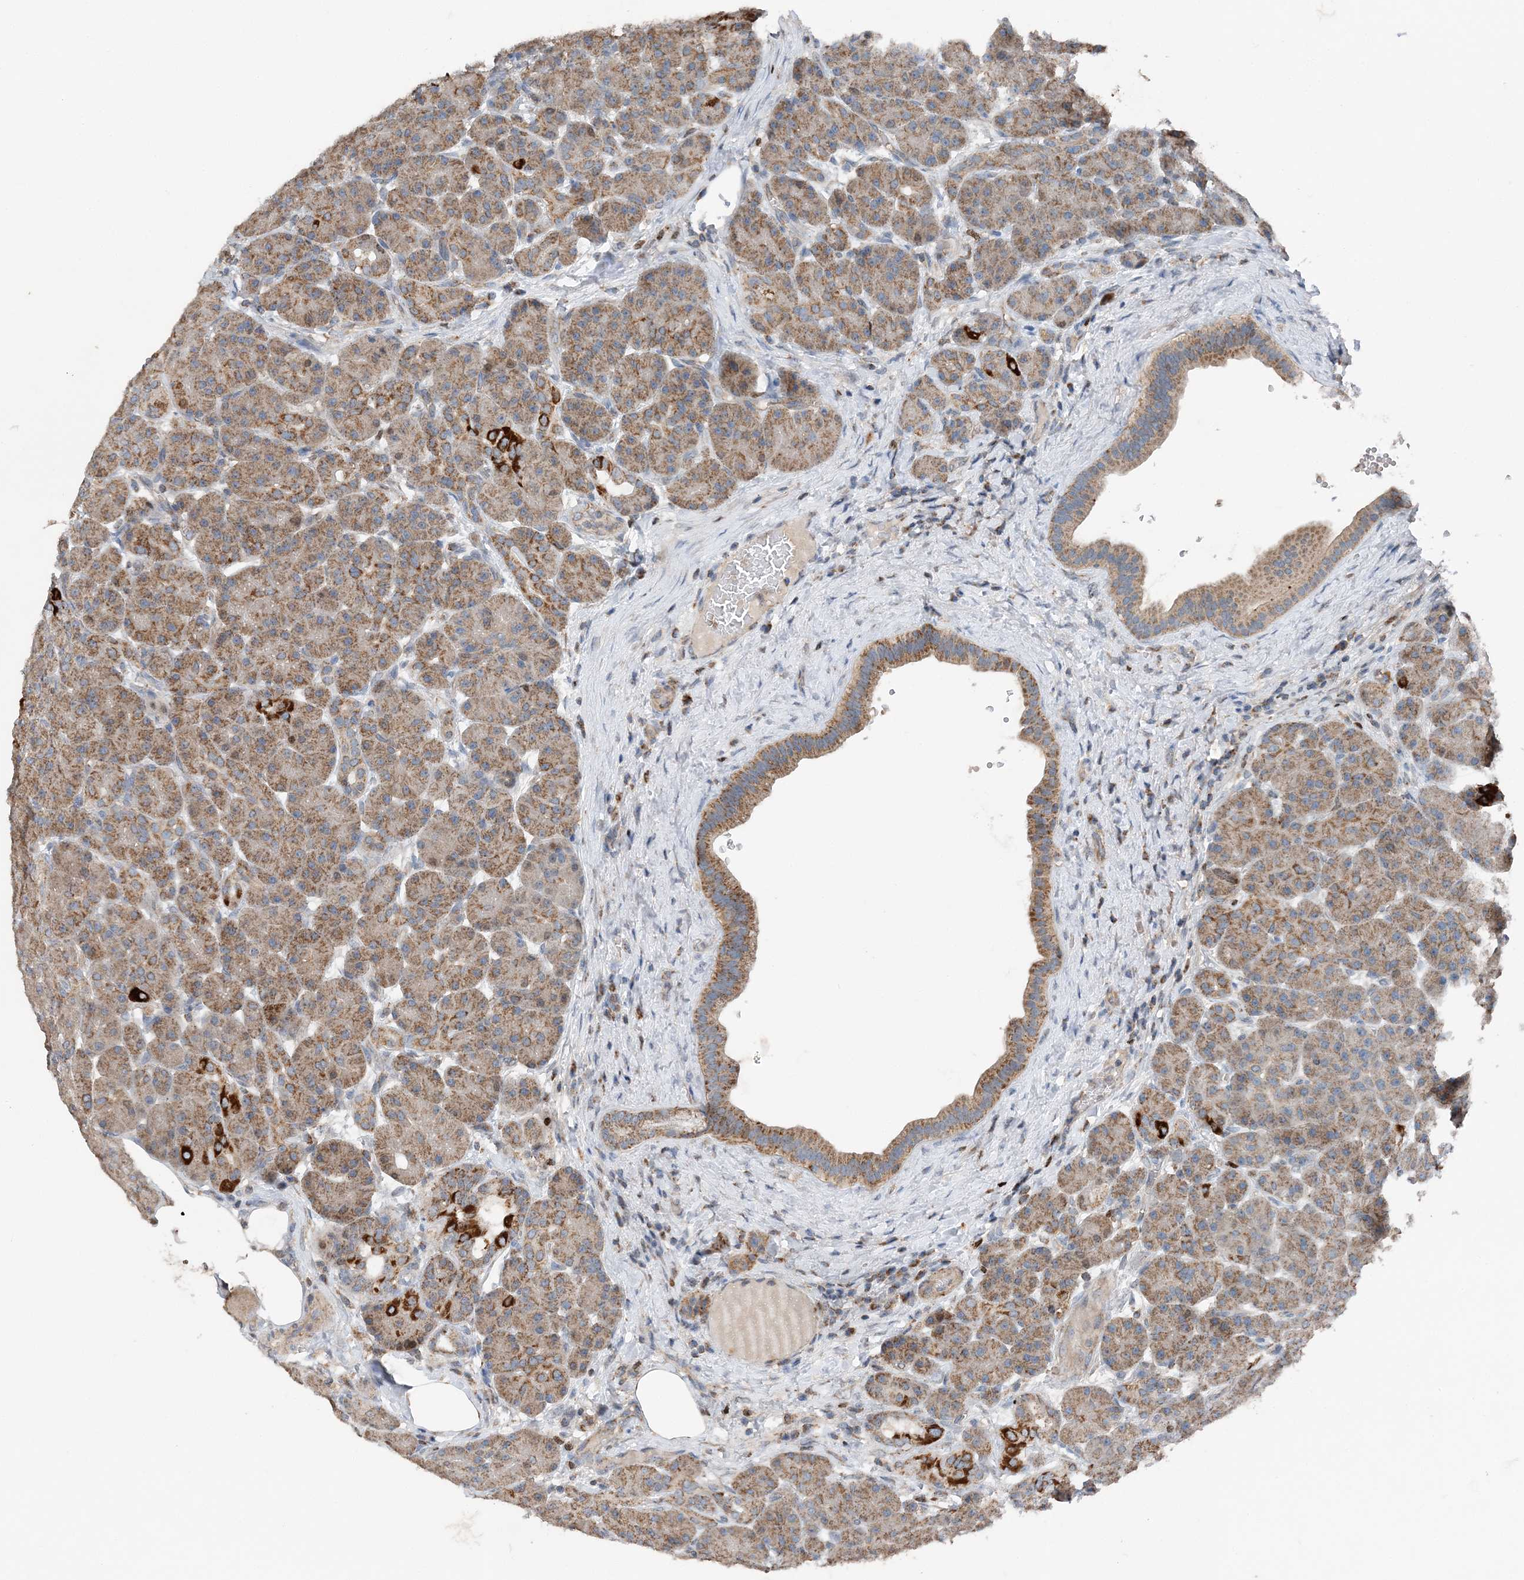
{"staining": {"intensity": "moderate", "quantity": ">75%", "location": "cytoplasmic/membranous"}, "tissue": "pancreas", "cell_type": "Exocrine glandular cells", "image_type": "normal", "snomed": [{"axis": "morphology", "description": "Normal tissue, NOS"}, {"axis": "topography", "description": "Pancreas"}], "caption": "A brown stain shows moderate cytoplasmic/membranous positivity of a protein in exocrine glandular cells of benign pancreas. (DAB IHC with brightfield microscopy, high magnification).", "gene": "SPRY2", "patient": {"sex": "male", "age": 63}}